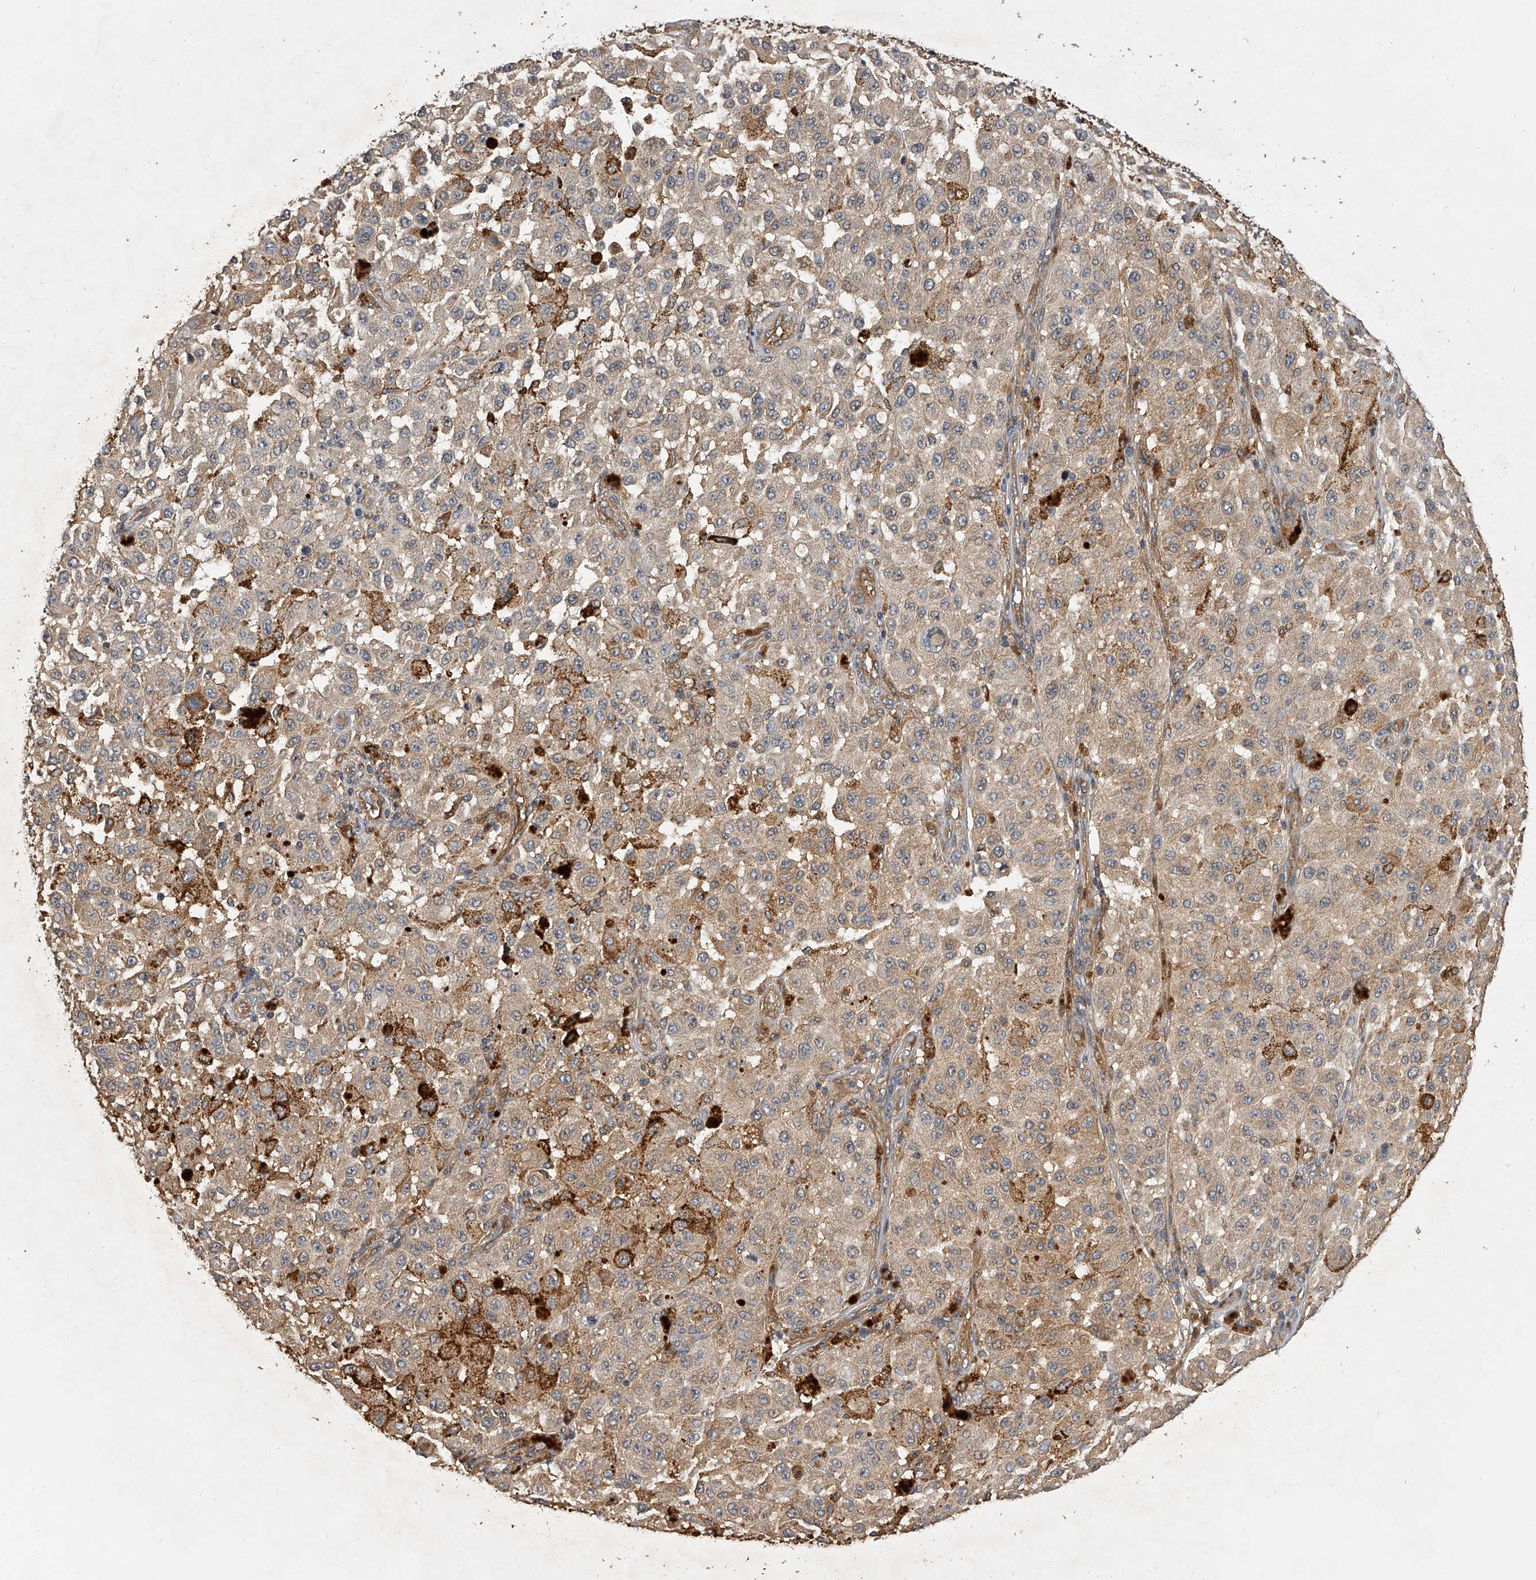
{"staining": {"intensity": "moderate", "quantity": ">75%", "location": "cytoplasmic/membranous"}, "tissue": "melanoma", "cell_type": "Tumor cells", "image_type": "cancer", "snomed": [{"axis": "morphology", "description": "Malignant melanoma, NOS"}, {"axis": "topography", "description": "Skin"}], "caption": "IHC (DAB) staining of human malignant melanoma demonstrates moderate cytoplasmic/membranous protein positivity in approximately >75% of tumor cells.", "gene": "PTPRA", "patient": {"sex": "female", "age": 64}}